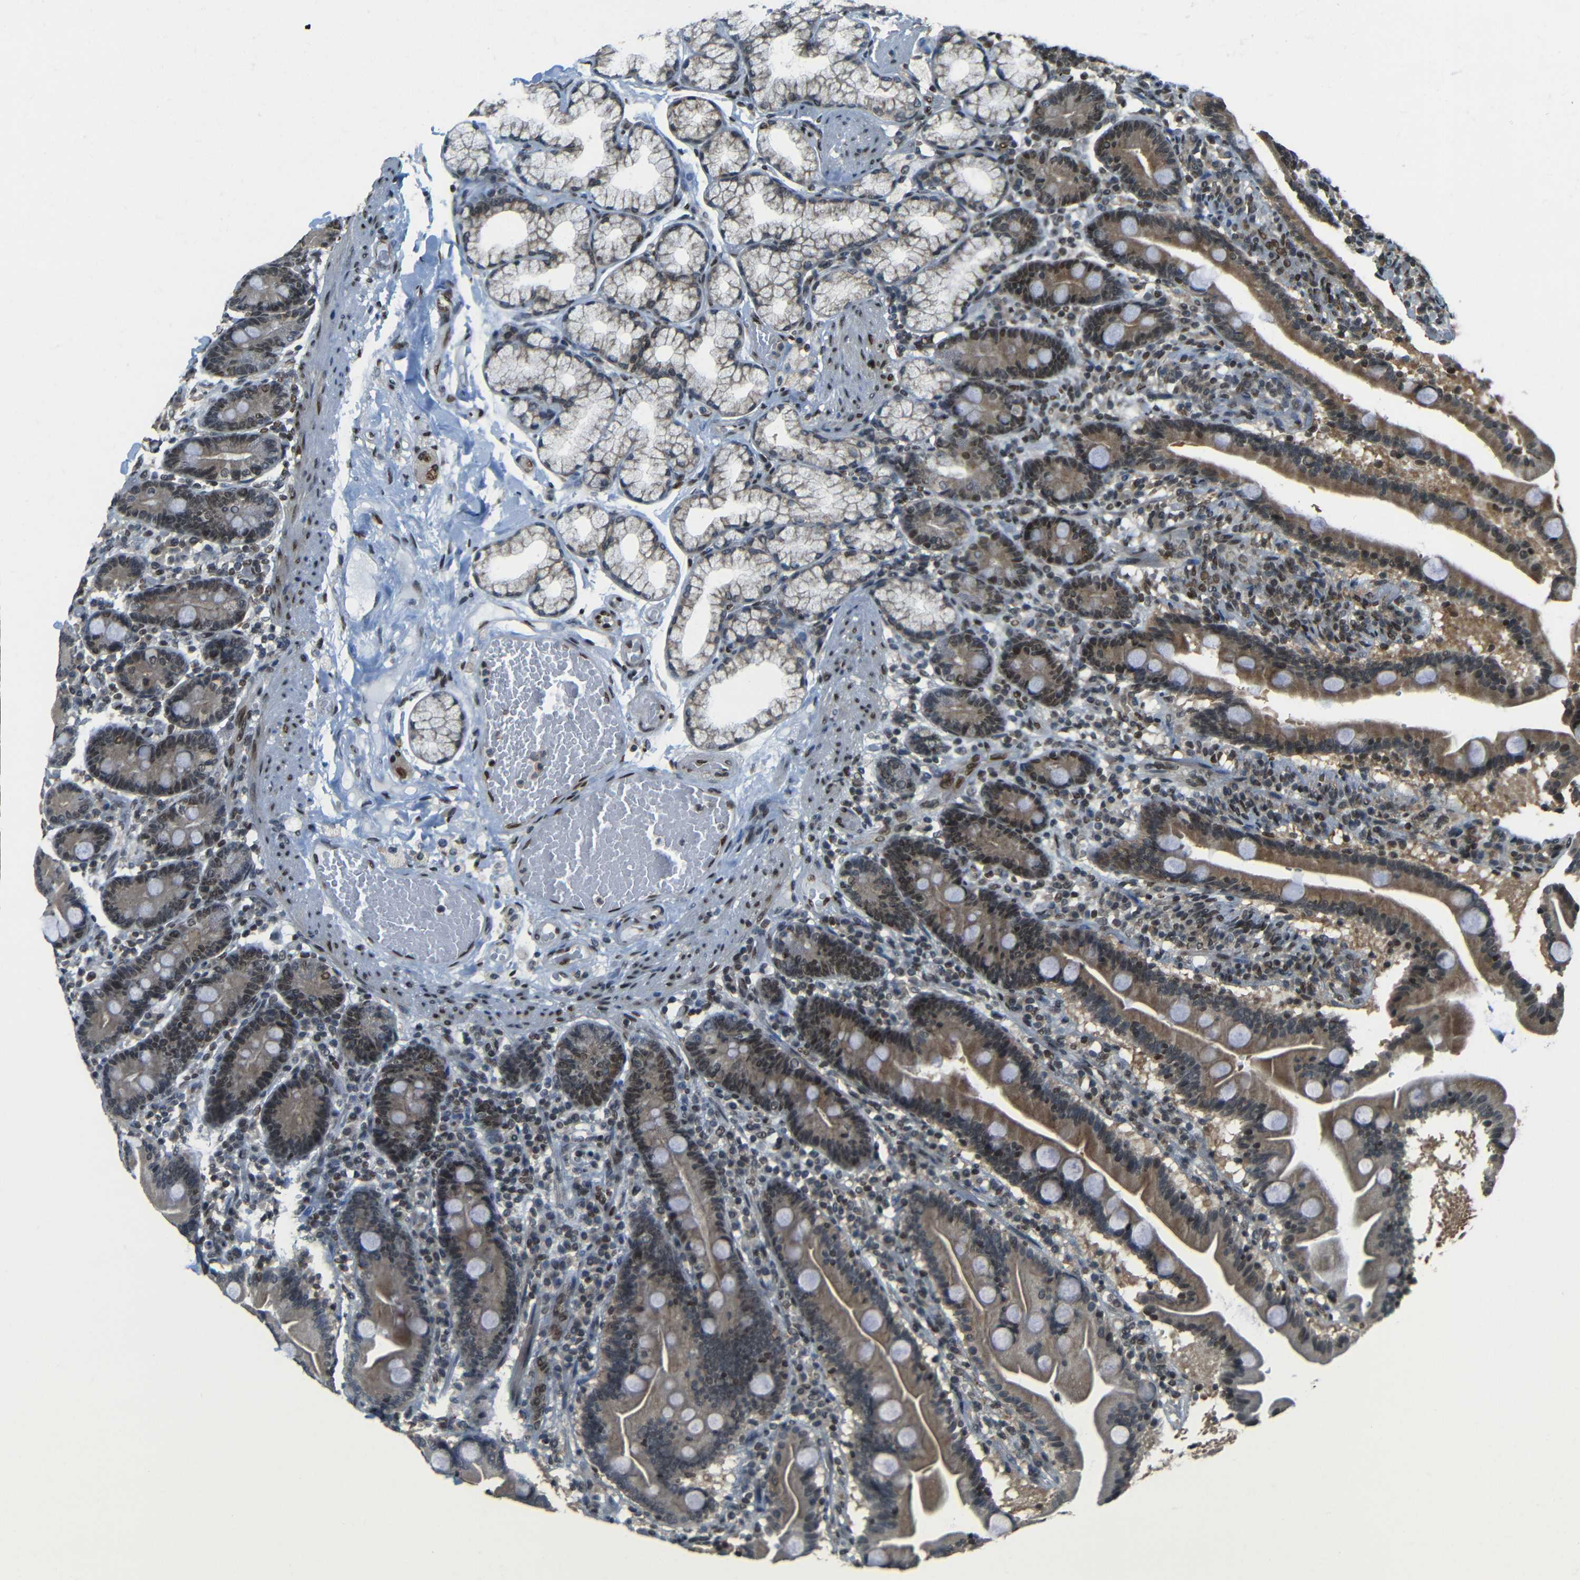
{"staining": {"intensity": "strong", "quantity": "25%-75%", "location": "nuclear"}, "tissue": "duodenum", "cell_type": "Glandular cells", "image_type": "normal", "snomed": [{"axis": "morphology", "description": "Normal tissue, NOS"}, {"axis": "topography", "description": "Duodenum"}], "caption": "IHC histopathology image of normal duodenum stained for a protein (brown), which reveals high levels of strong nuclear expression in about 25%-75% of glandular cells.", "gene": "PSIP1", "patient": {"sex": "male", "age": 54}}